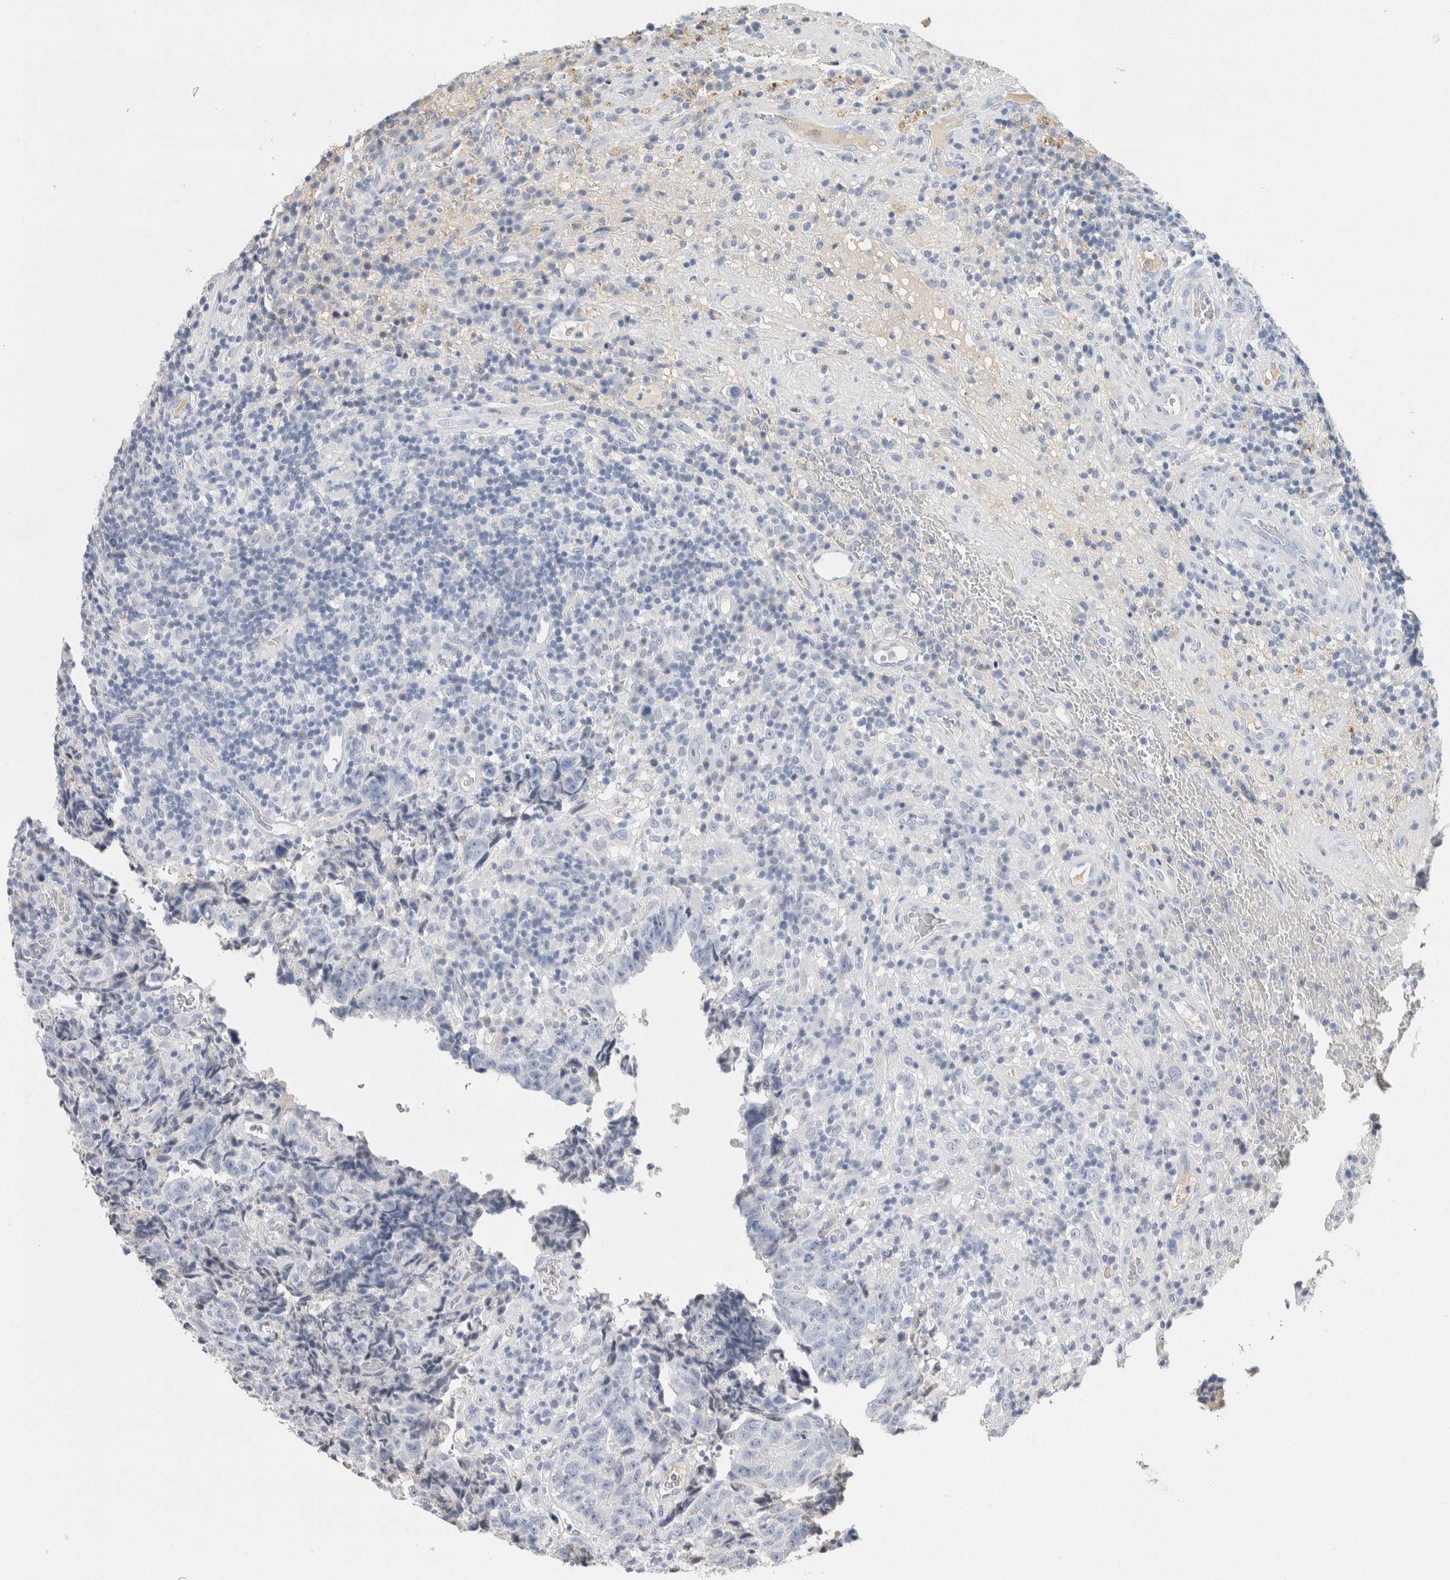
{"staining": {"intensity": "negative", "quantity": "none", "location": "none"}, "tissue": "testis cancer", "cell_type": "Tumor cells", "image_type": "cancer", "snomed": [{"axis": "morphology", "description": "Necrosis, NOS"}, {"axis": "morphology", "description": "Carcinoma, Embryonal, NOS"}, {"axis": "topography", "description": "Testis"}], "caption": "Tumor cells are negative for brown protein staining in testis cancer (embryonal carcinoma). (DAB immunohistochemistry (IHC), high magnification).", "gene": "SCGB1A1", "patient": {"sex": "male", "age": 19}}